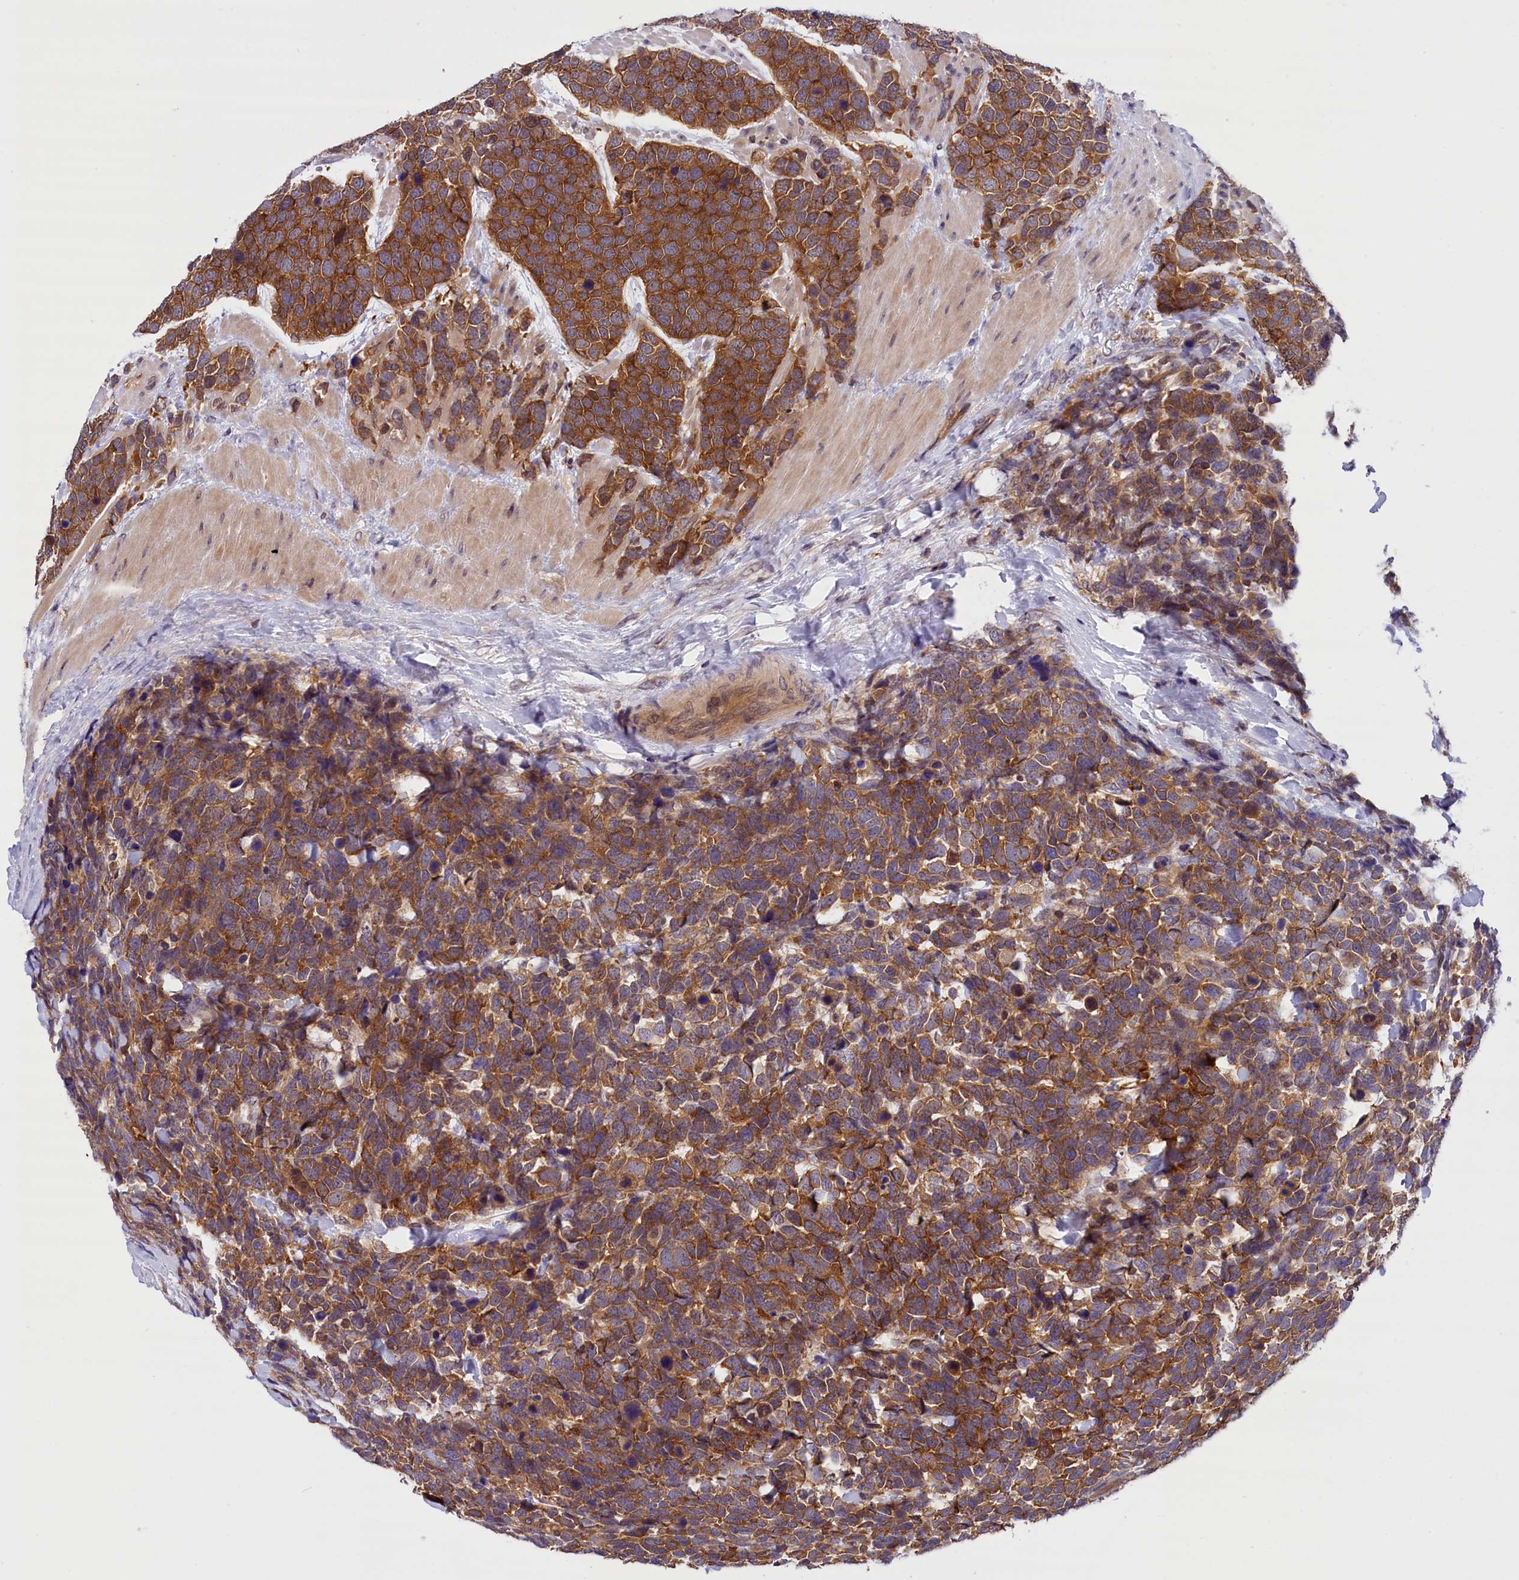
{"staining": {"intensity": "strong", "quantity": ">75%", "location": "cytoplasmic/membranous"}, "tissue": "urothelial cancer", "cell_type": "Tumor cells", "image_type": "cancer", "snomed": [{"axis": "morphology", "description": "Urothelial carcinoma, High grade"}, {"axis": "topography", "description": "Urinary bladder"}], "caption": "Strong cytoplasmic/membranous expression is appreciated in approximately >75% of tumor cells in urothelial cancer. The protein is shown in brown color, while the nuclei are stained blue.", "gene": "TBCB", "patient": {"sex": "female", "age": 82}}